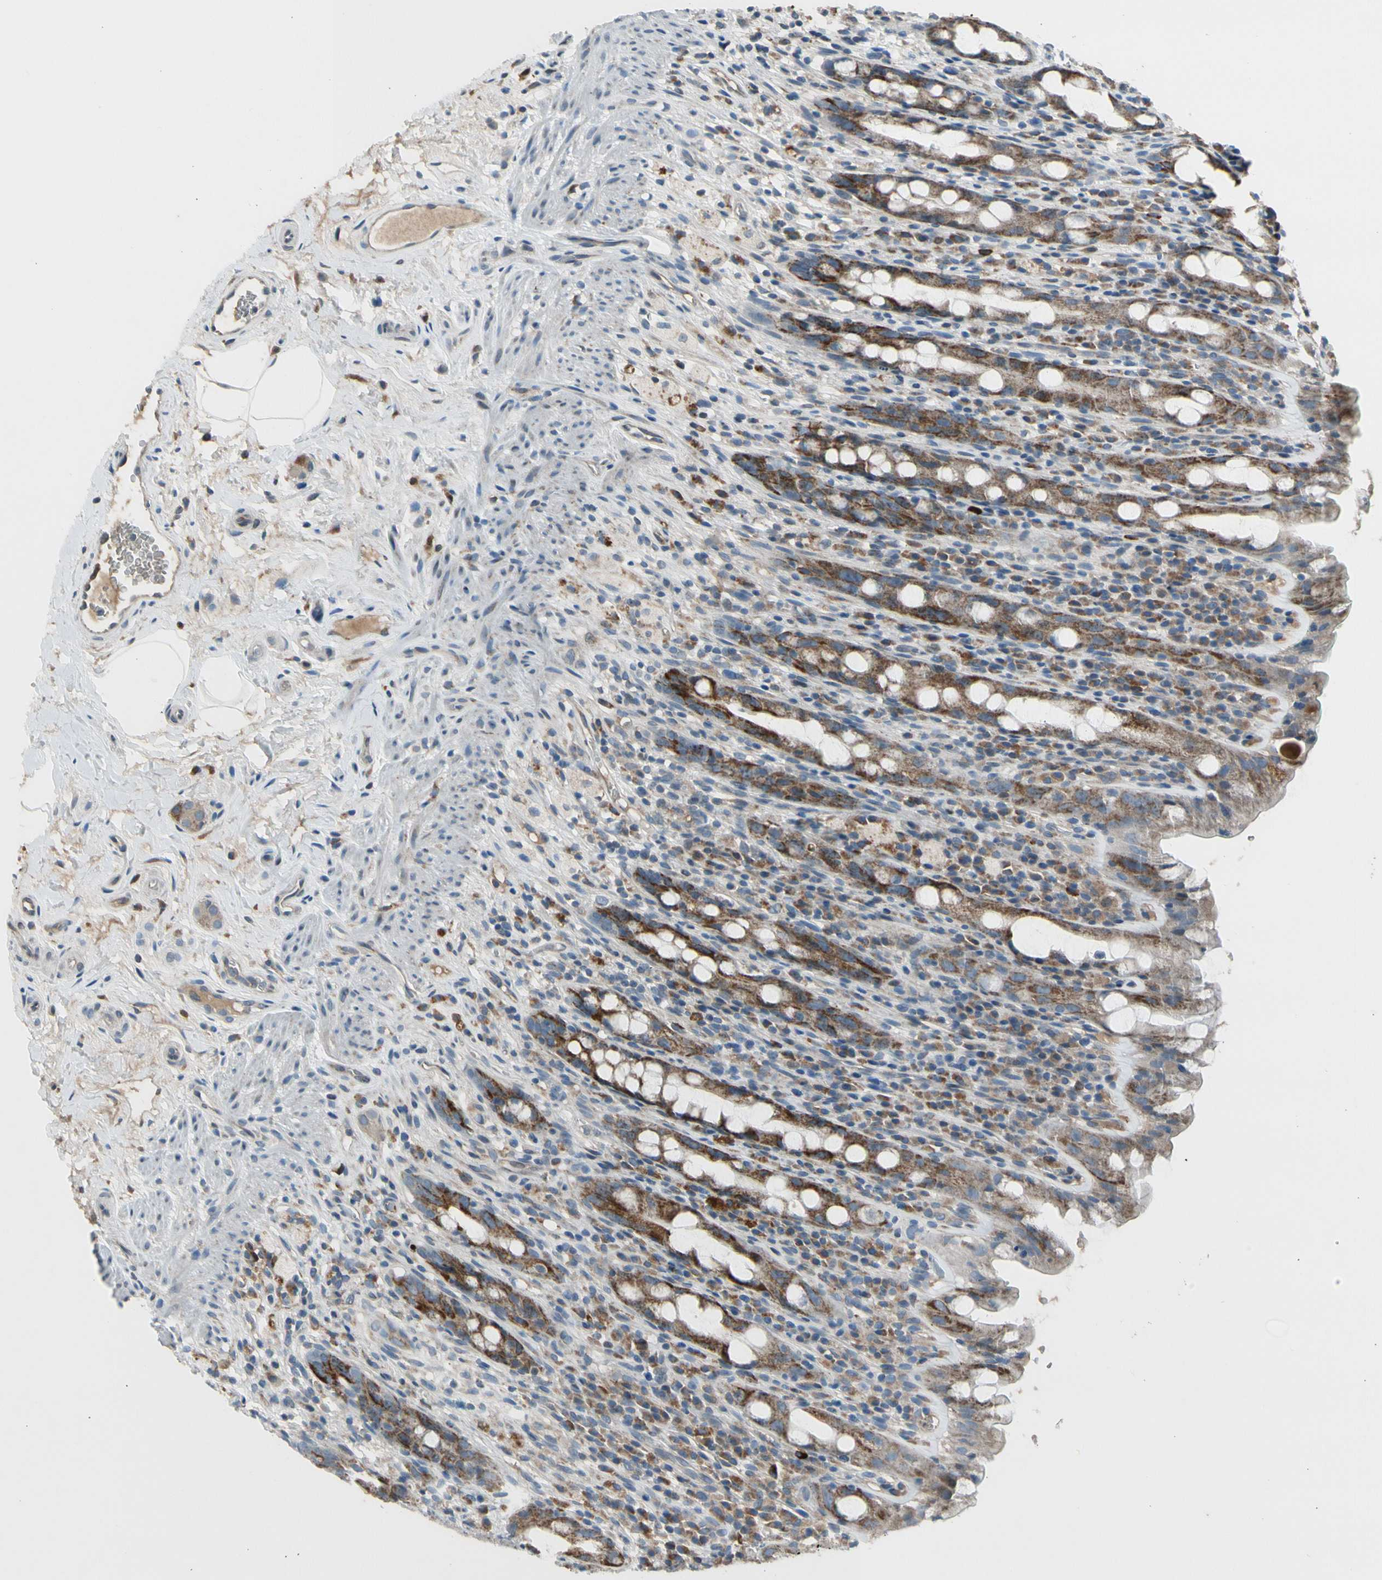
{"staining": {"intensity": "moderate", "quantity": ">75%", "location": "cytoplasmic/membranous"}, "tissue": "rectum", "cell_type": "Glandular cells", "image_type": "normal", "snomed": [{"axis": "morphology", "description": "Normal tissue, NOS"}, {"axis": "topography", "description": "Rectum"}], "caption": "This image demonstrates immunohistochemistry (IHC) staining of normal human rectum, with medium moderate cytoplasmic/membranous expression in about >75% of glandular cells.", "gene": "NPHP3", "patient": {"sex": "male", "age": 44}}